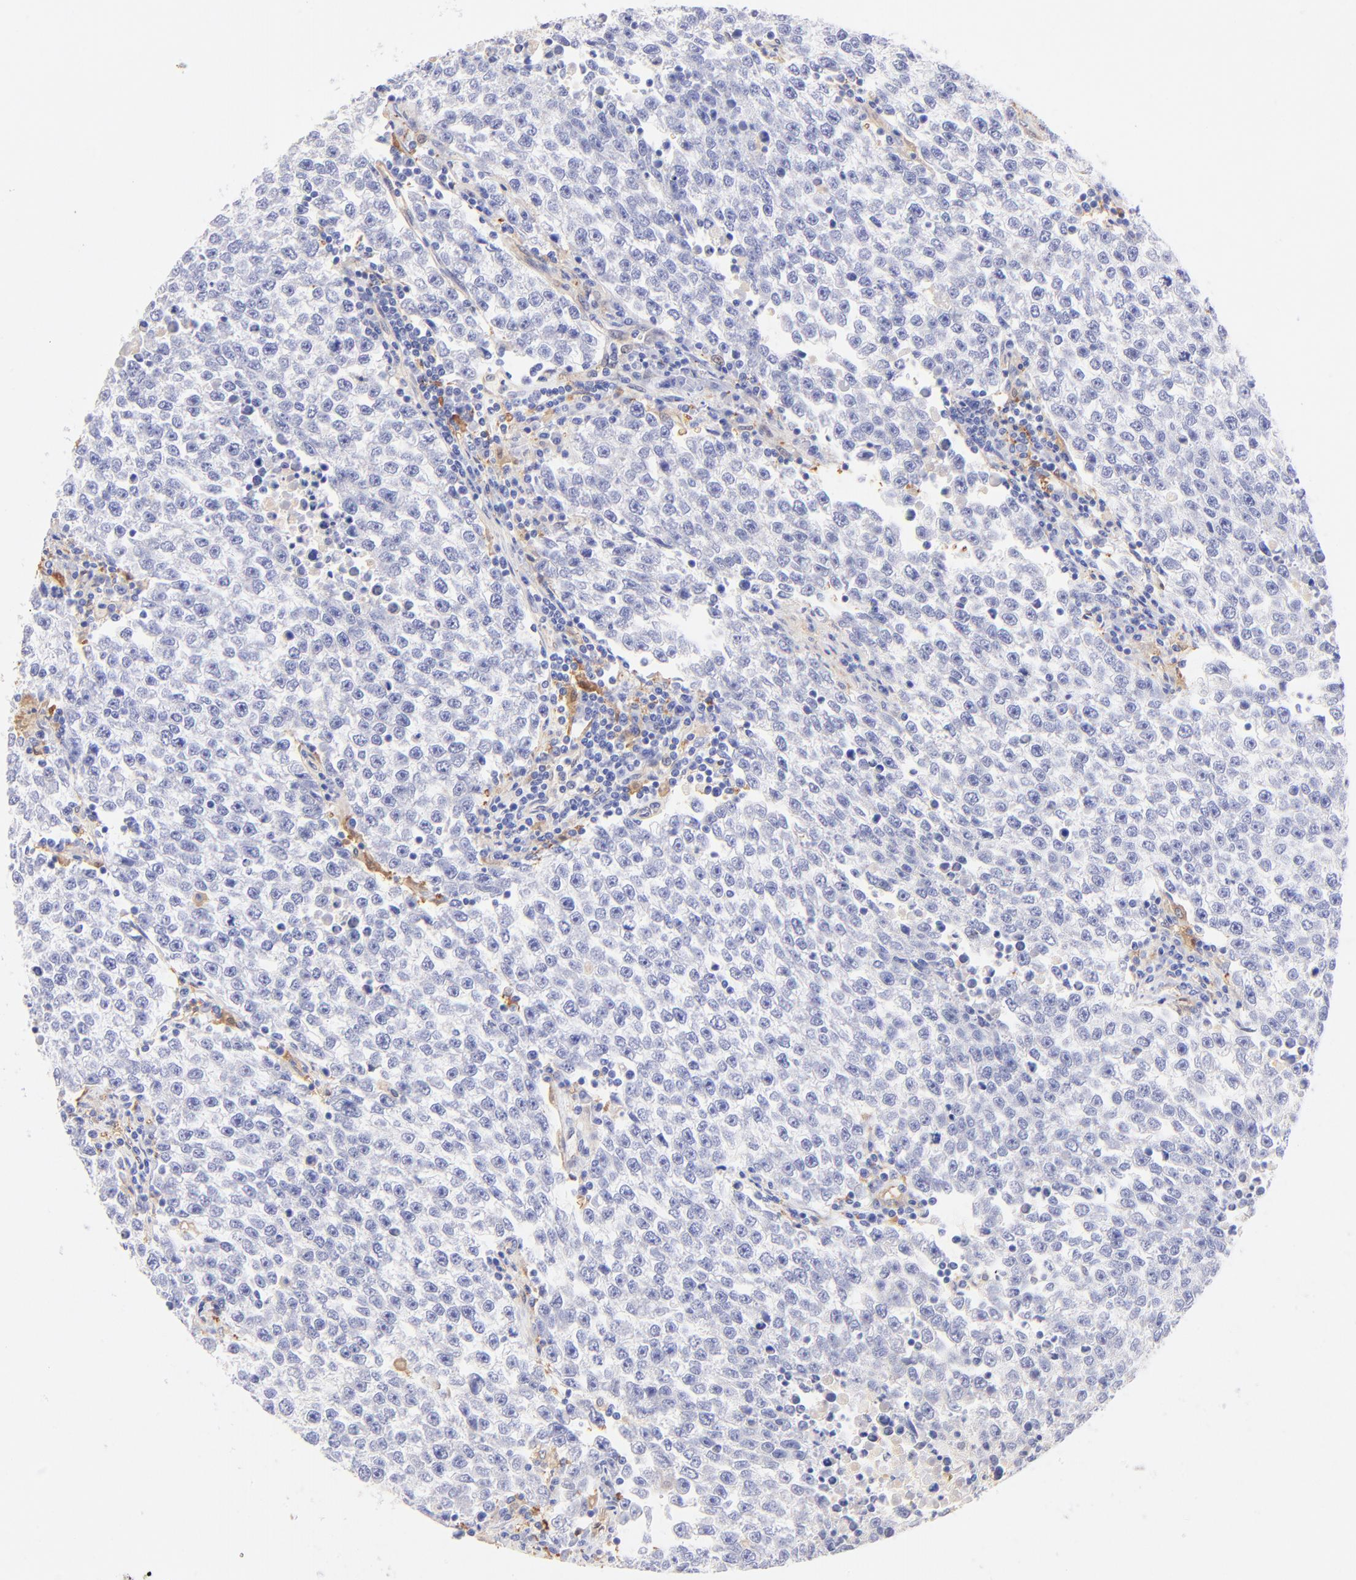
{"staining": {"intensity": "negative", "quantity": "none", "location": "none"}, "tissue": "testis cancer", "cell_type": "Tumor cells", "image_type": "cancer", "snomed": [{"axis": "morphology", "description": "Seminoma, NOS"}, {"axis": "topography", "description": "Testis"}], "caption": "This is an IHC image of human testis seminoma. There is no staining in tumor cells.", "gene": "ALDH1A1", "patient": {"sex": "male", "age": 36}}